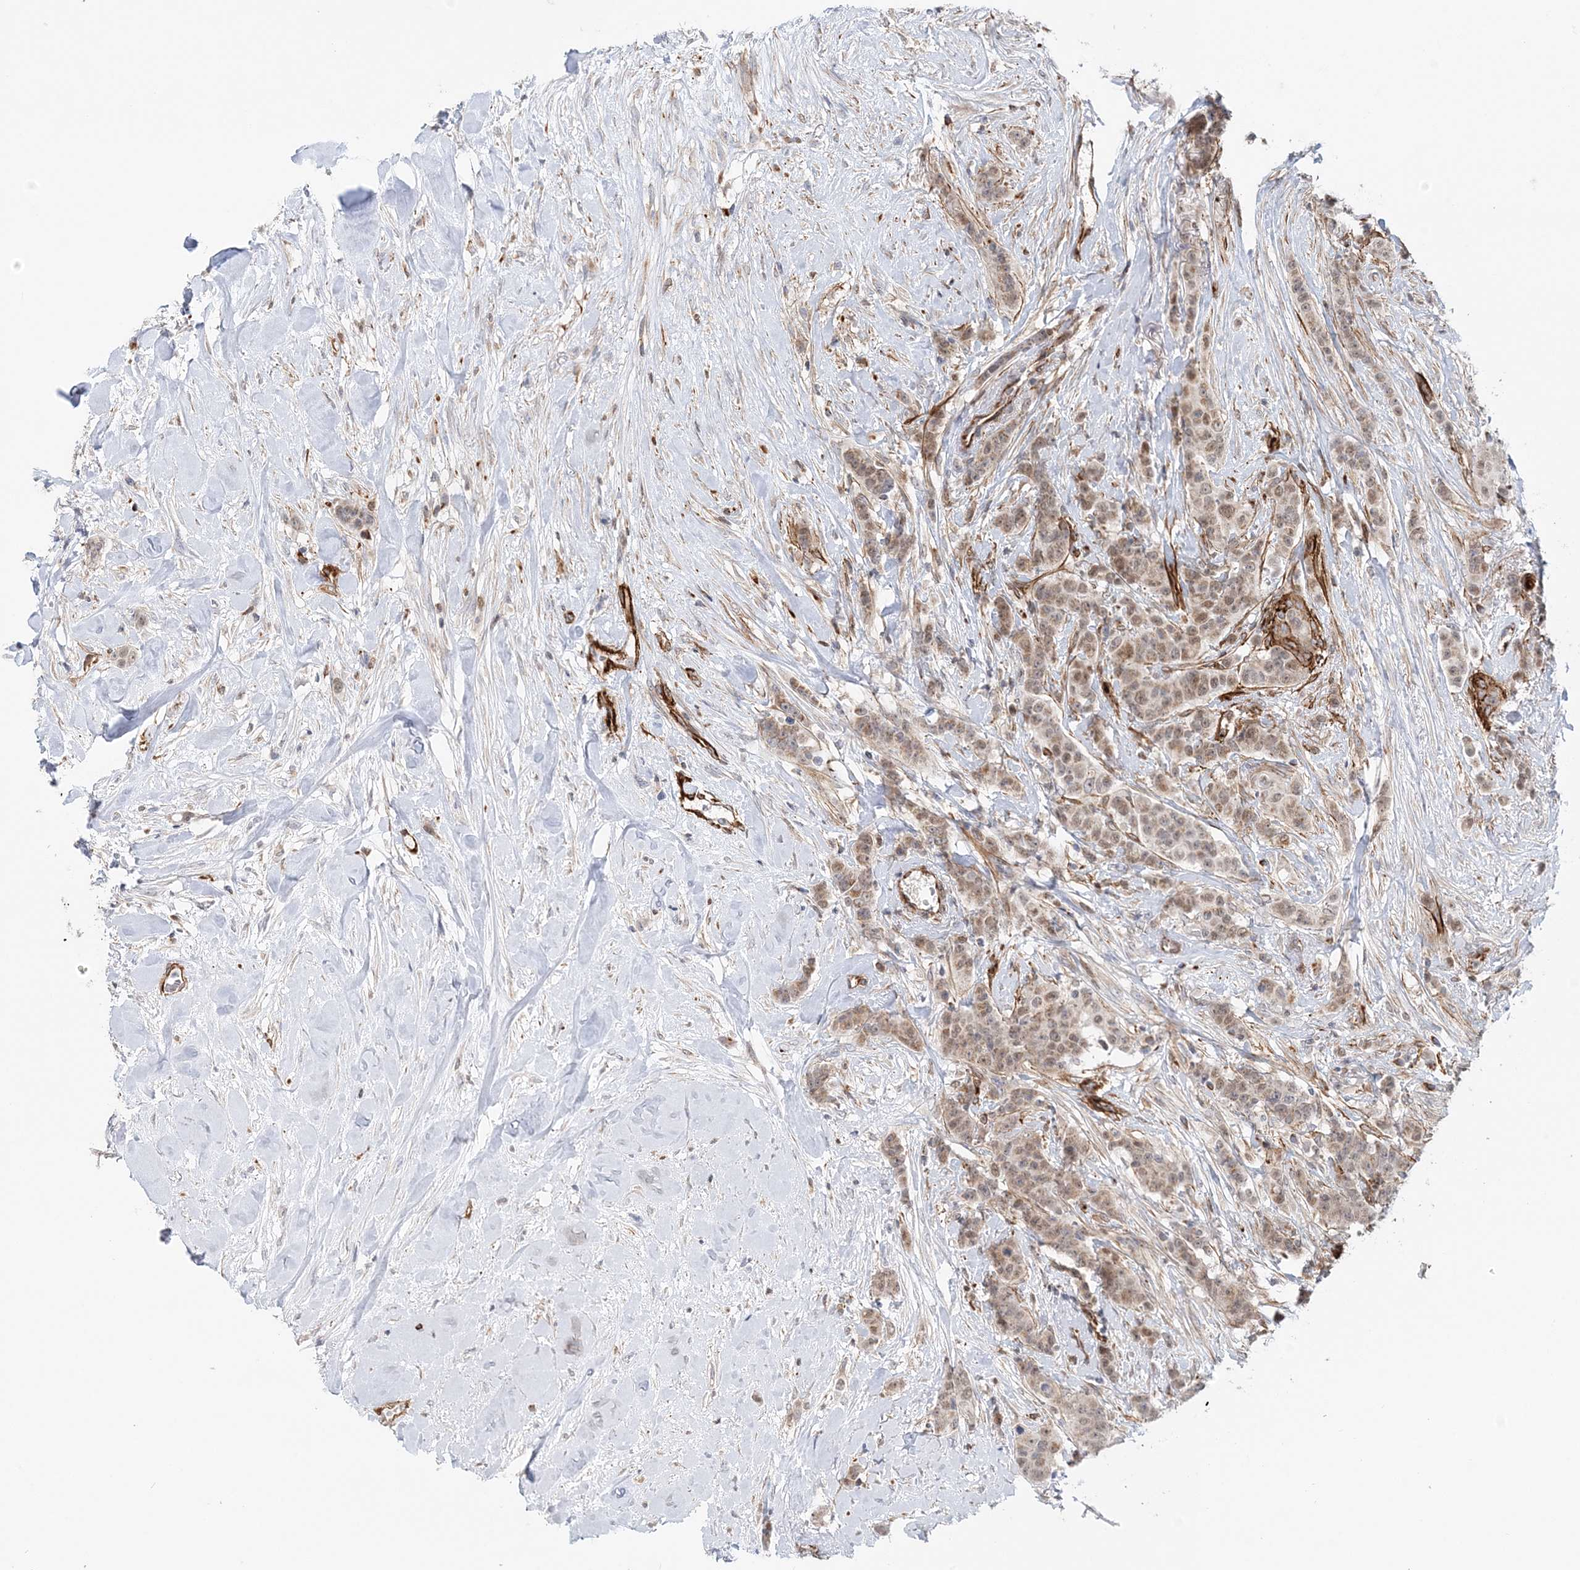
{"staining": {"intensity": "weak", "quantity": "25%-75%", "location": "cytoplasmic/membranous"}, "tissue": "breast cancer", "cell_type": "Tumor cells", "image_type": "cancer", "snomed": [{"axis": "morphology", "description": "Duct carcinoma"}, {"axis": "topography", "description": "Breast"}], "caption": "This is a photomicrograph of immunohistochemistry (IHC) staining of breast cancer, which shows weak expression in the cytoplasmic/membranous of tumor cells.", "gene": "AFAP1L2", "patient": {"sex": "female", "age": 40}}